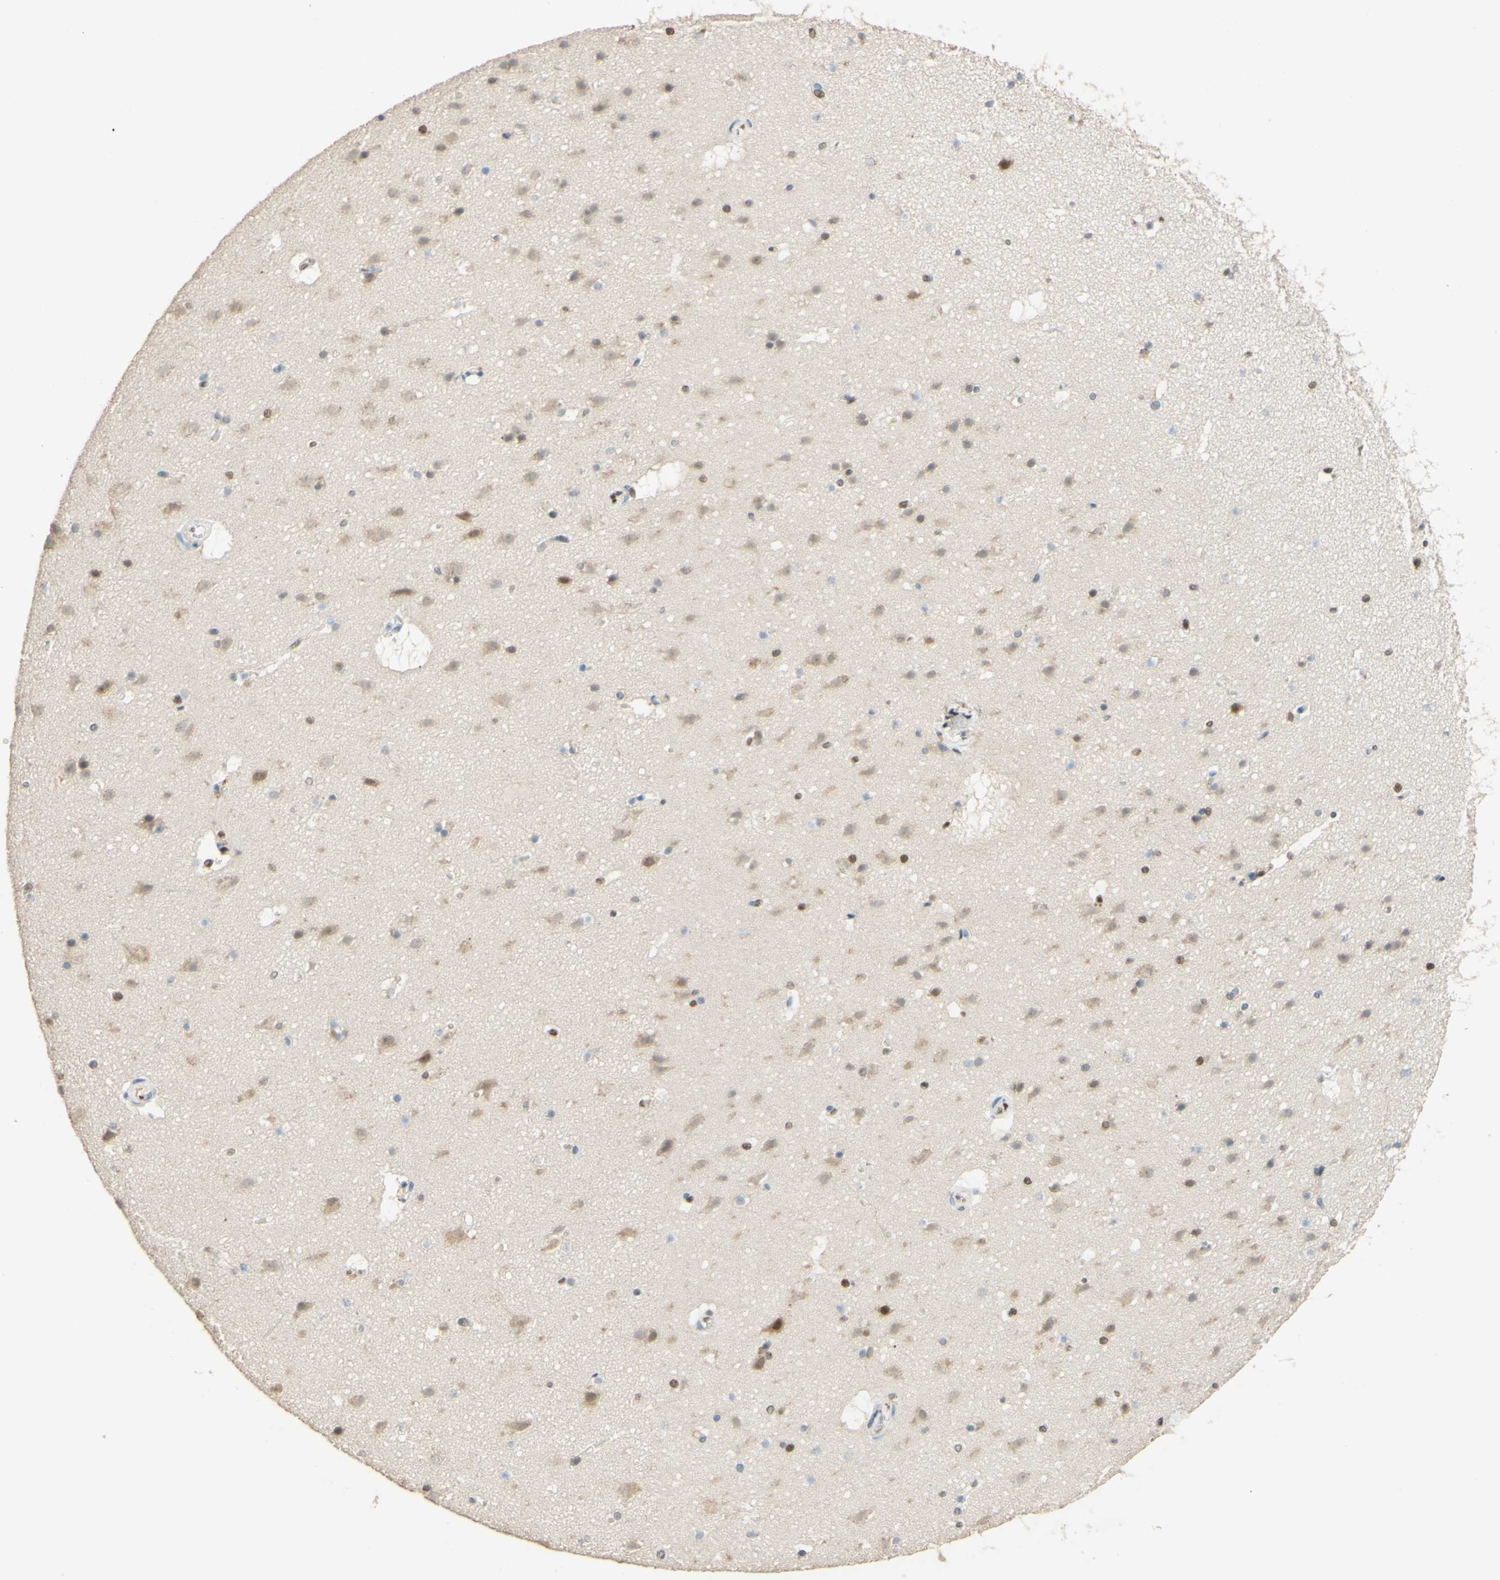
{"staining": {"intensity": "moderate", "quantity": "25%-75%", "location": "nuclear"}, "tissue": "cerebral cortex", "cell_type": "Endothelial cells", "image_type": "normal", "snomed": [{"axis": "morphology", "description": "Normal tissue, NOS"}, {"axis": "topography", "description": "Cerebral cortex"}], "caption": "This photomicrograph reveals IHC staining of normal human cerebral cortex, with medium moderate nuclear expression in about 25%-75% of endothelial cells.", "gene": "POLB", "patient": {"sex": "male", "age": 45}}